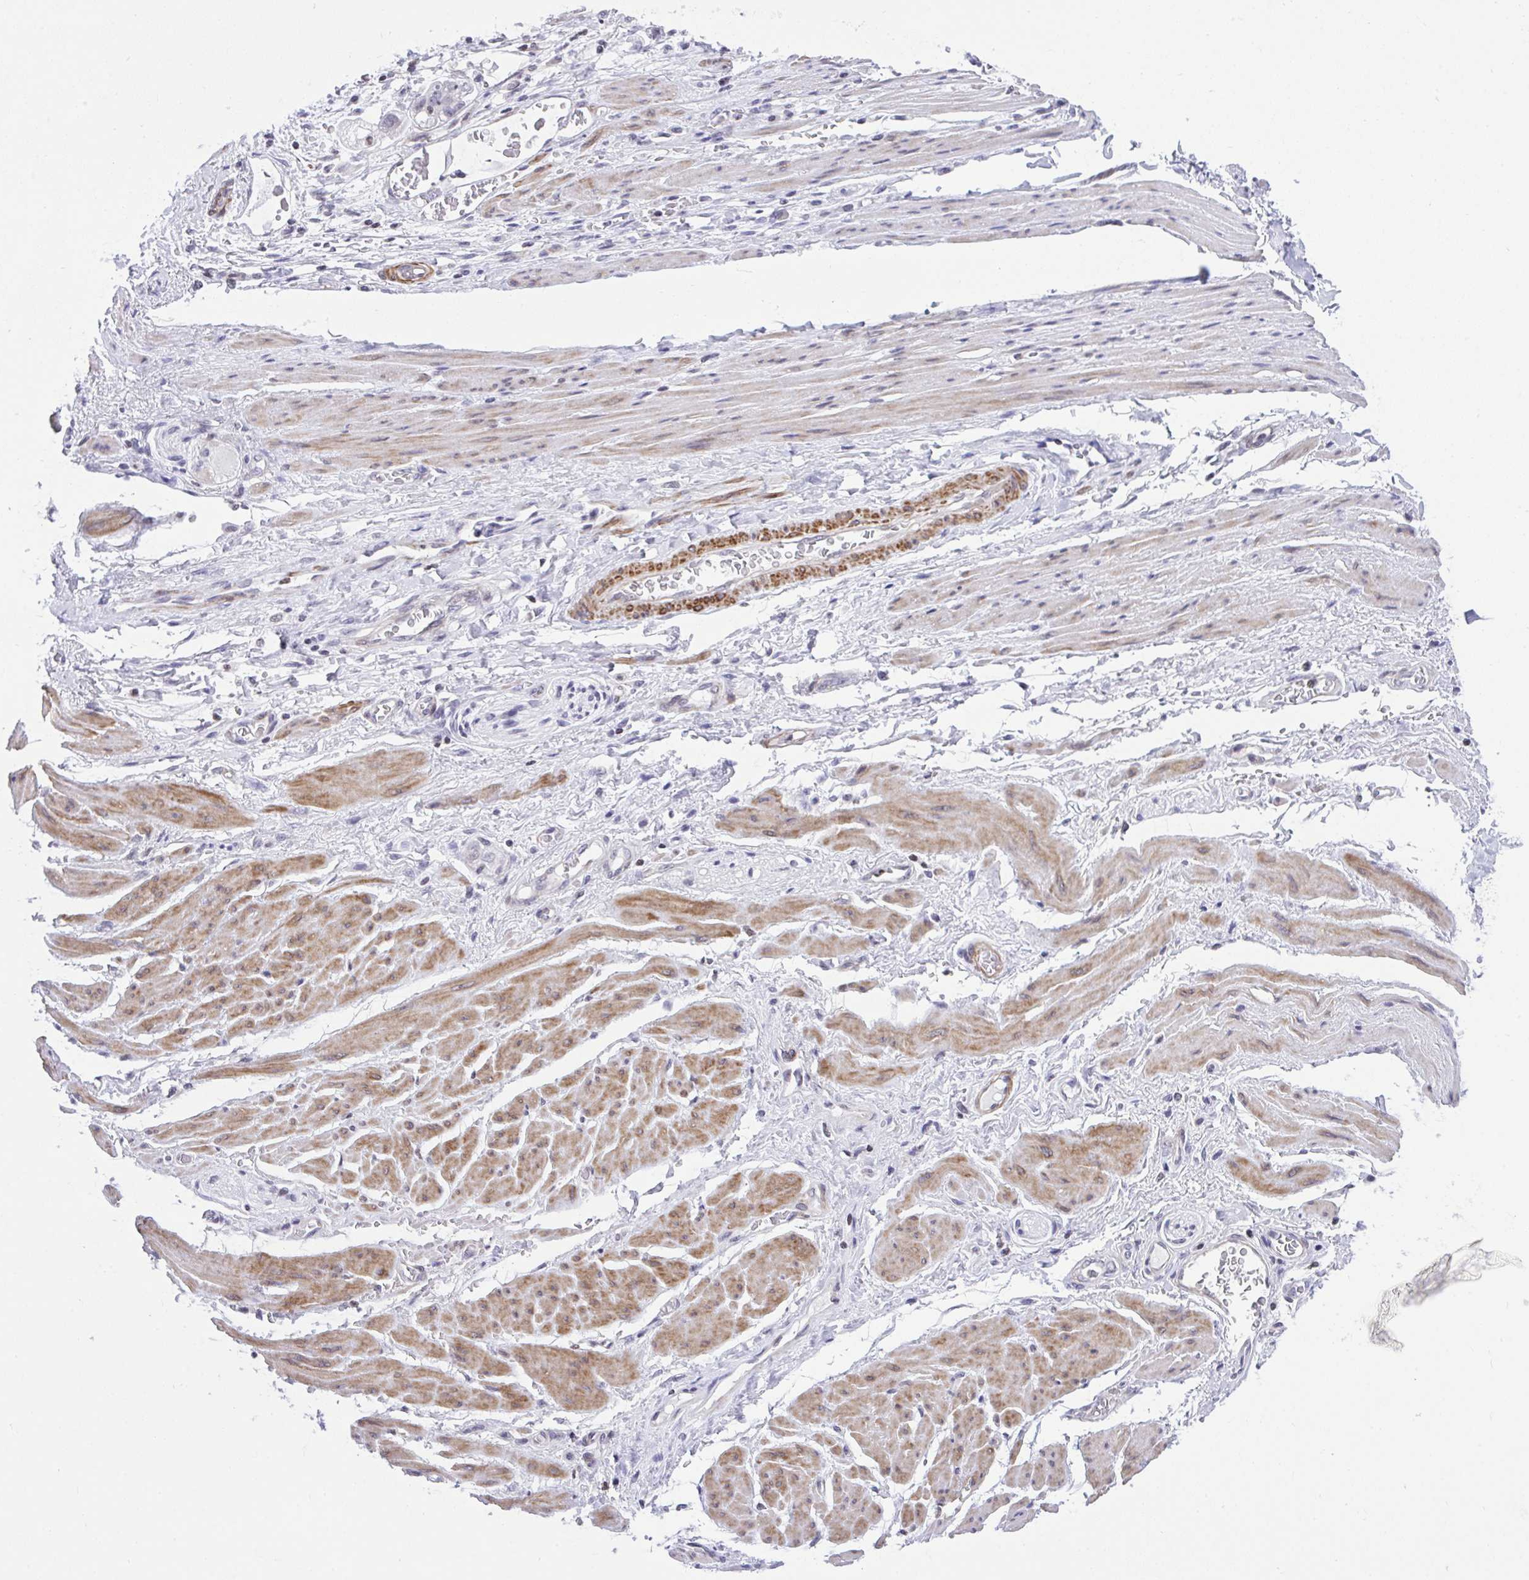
{"staining": {"intensity": "negative", "quantity": "none", "location": "none"}, "tissue": "stomach cancer", "cell_type": "Tumor cells", "image_type": "cancer", "snomed": [{"axis": "morphology", "description": "Adenocarcinoma, NOS"}, {"axis": "topography", "description": "Stomach"}], "caption": "Immunohistochemistry (IHC) of human stomach adenocarcinoma demonstrates no expression in tumor cells.", "gene": "KCNN4", "patient": {"sex": "male", "age": 62}}